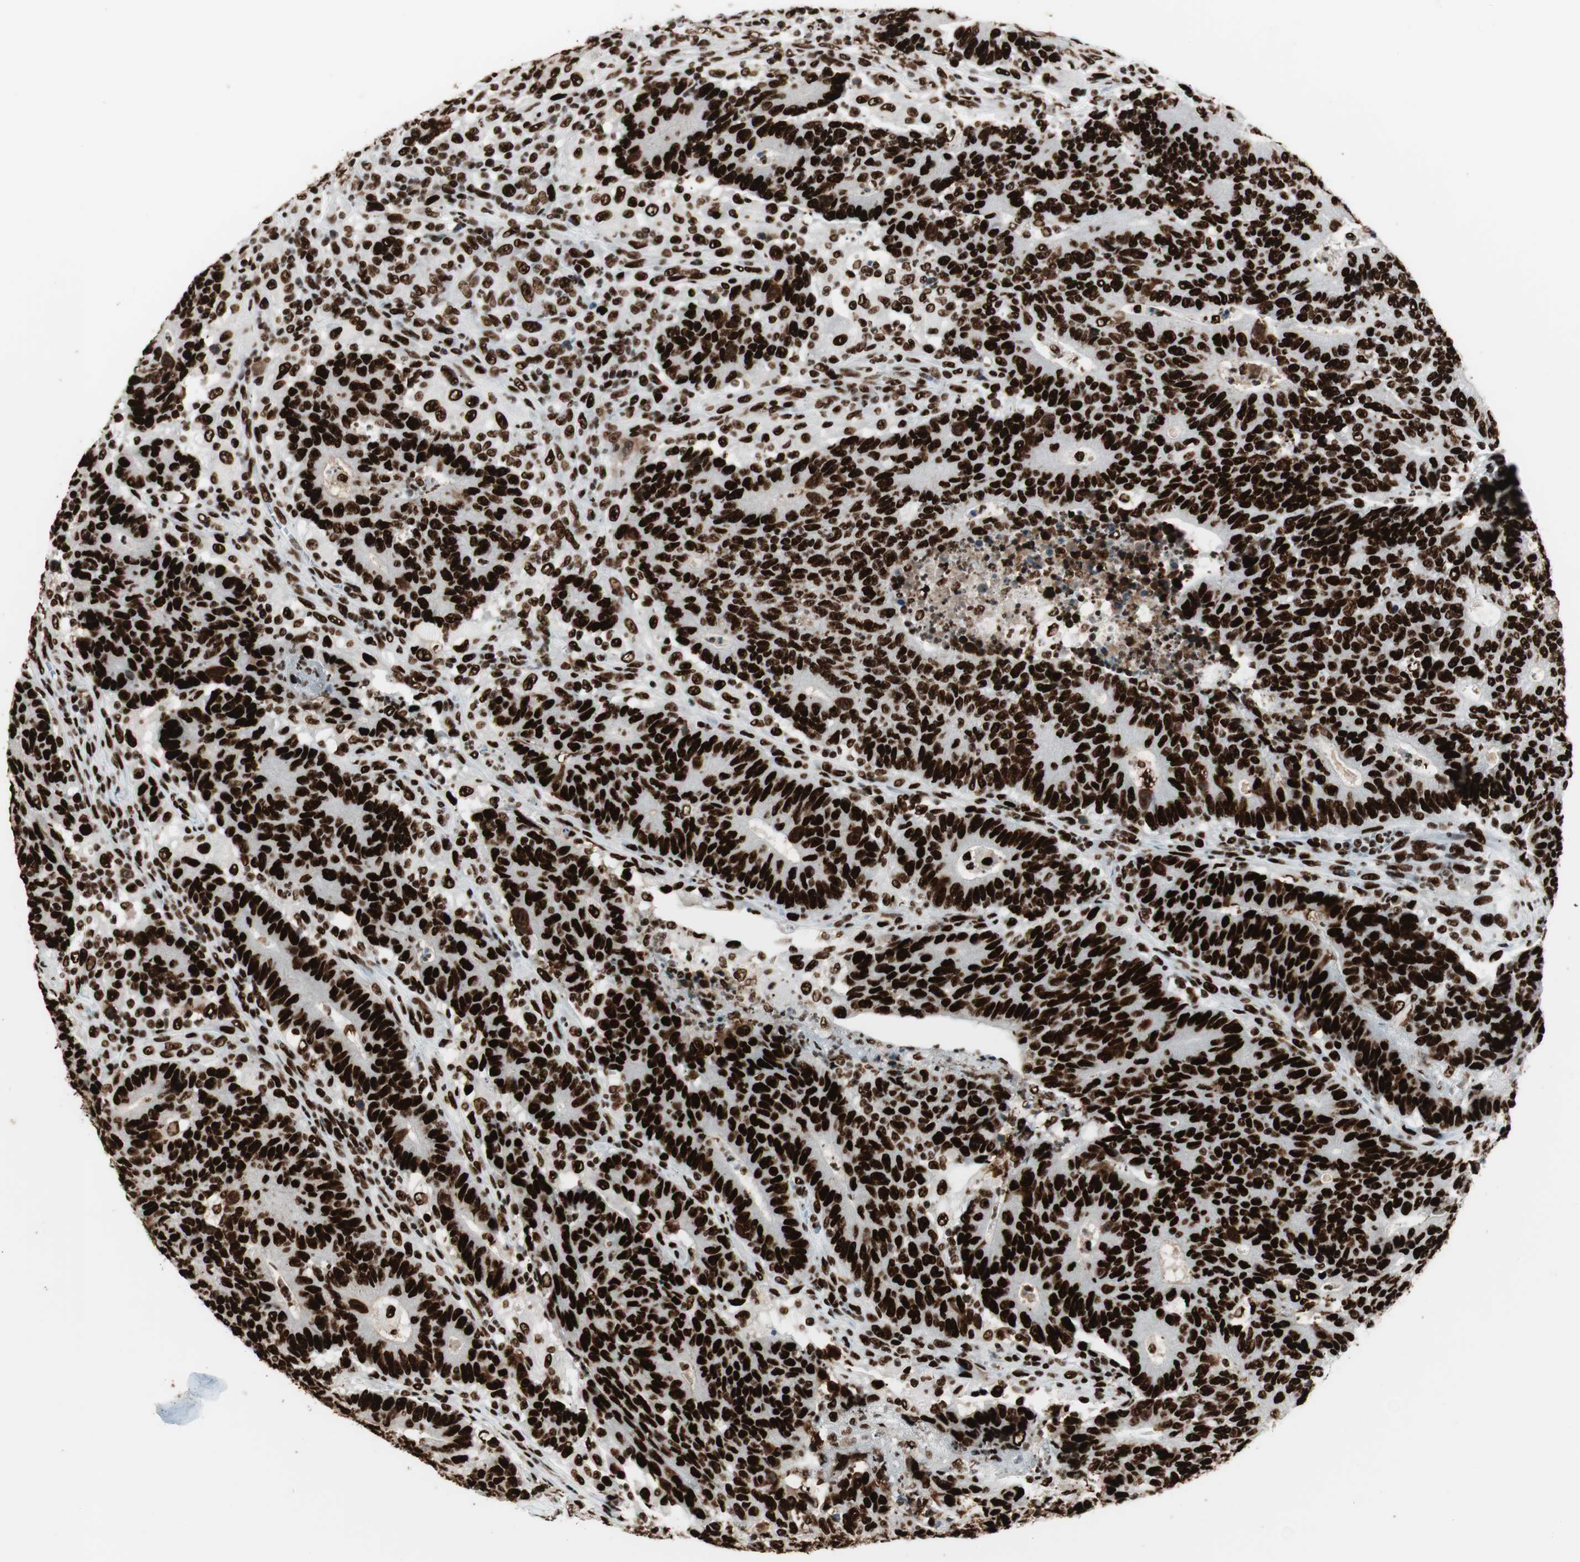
{"staining": {"intensity": "strong", "quantity": ">75%", "location": "nuclear"}, "tissue": "colorectal cancer", "cell_type": "Tumor cells", "image_type": "cancer", "snomed": [{"axis": "morphology", "description": "Normal tissue, NOS"}, {"axis": "morphology", "description": "Adenocarcinoma, NOS"}, {"axis": "topography", "description": "Colon"}], "caption": "Brown immunohistochemical staining in human colorectal cancer (adenocarcinoma) demonstrates strong nuclear positivity in about >75% of tumor cells.", "gene": "PSME3", "patient": {"sex": "female", "age": 75}}